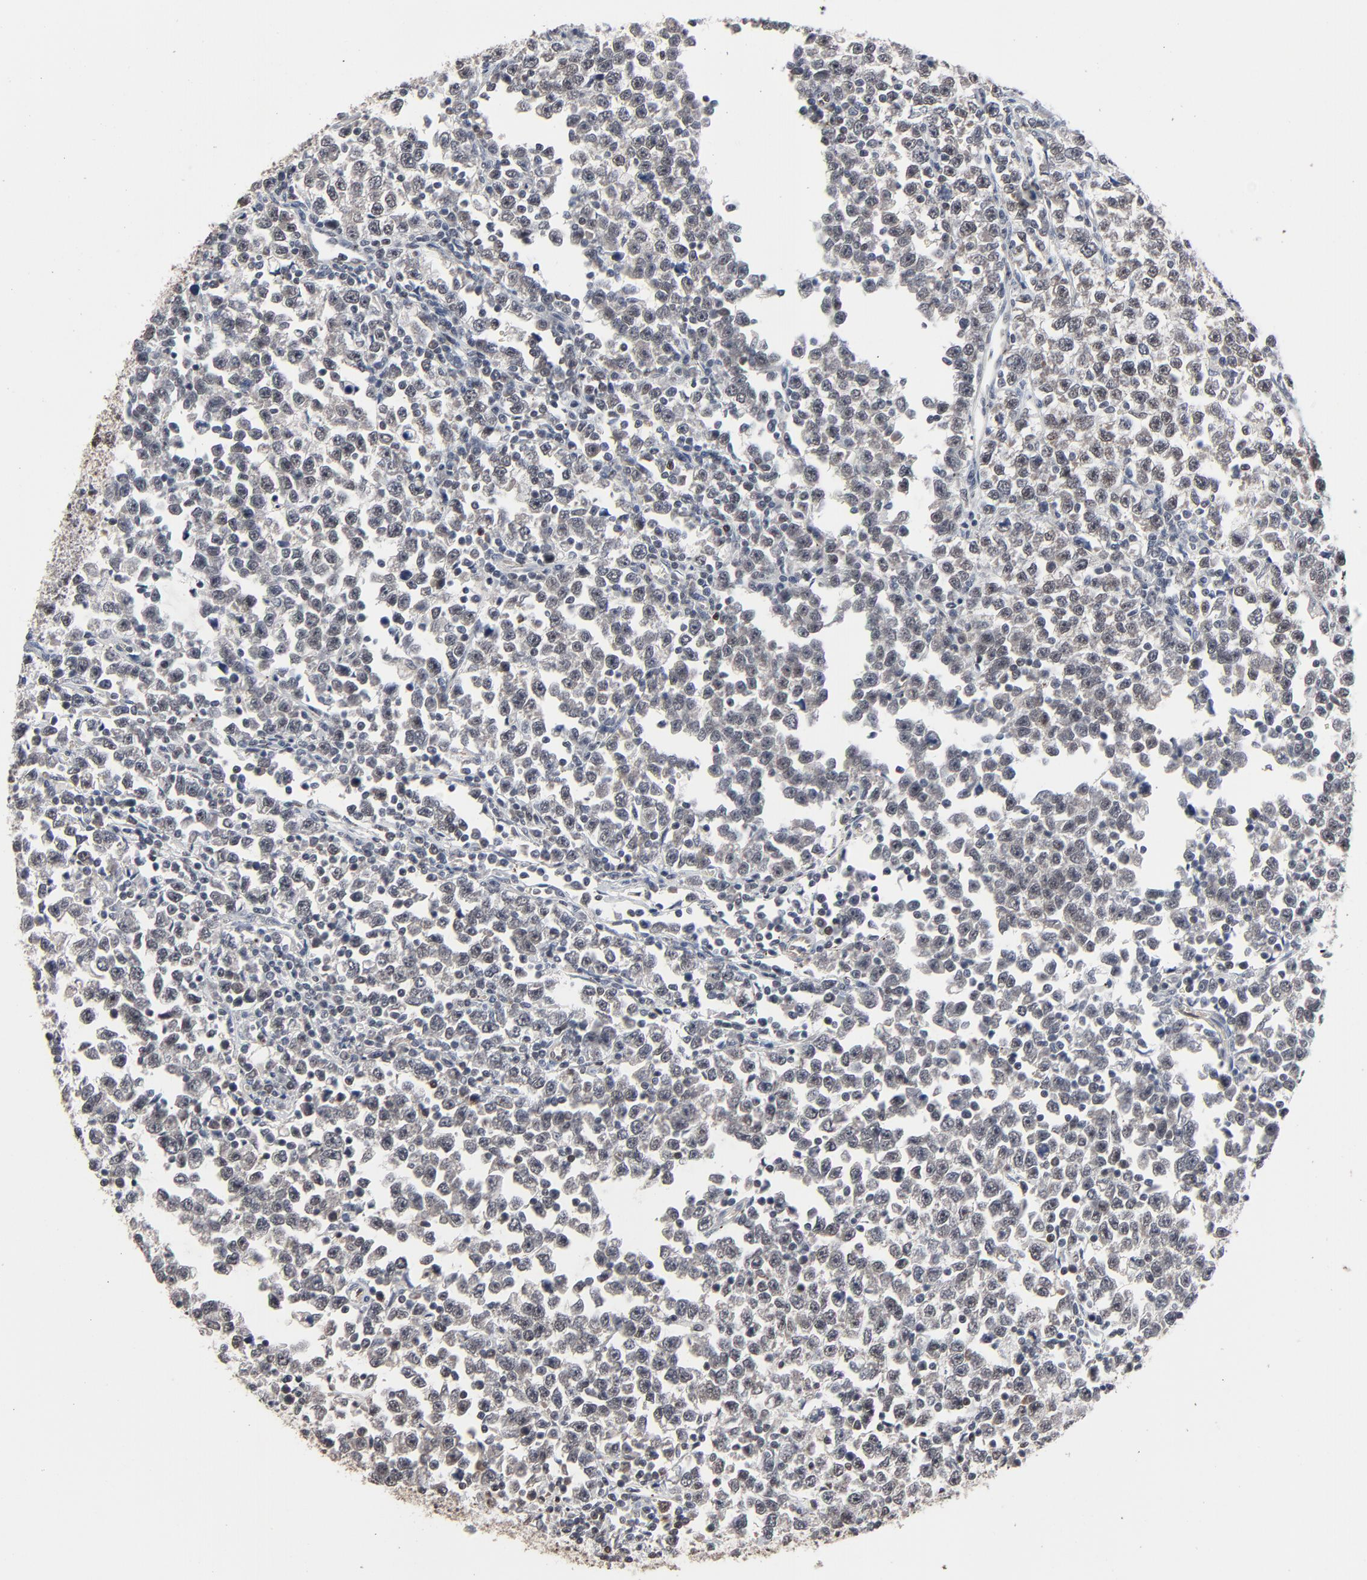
{"staining": {"intensity": "moderate", "quantity": "25%-75%", "location": "nuclear"}, "tissue": "testis cancer", "cell_type": "Tumor cells", "image_type": "cancer", "snomed": [{"axis": "morphology", "description": "Seminoma, NOS"}, {"axis": "topography", "description": "Testis"}], "caption": "Immunohistochemical staining of human testis cancer displays medium levels of moderate nuclear staining in approximately 25%-75% of tumor cells.", "gene": "ZNF419", "patient": {"sex": "male", "age": 43}}